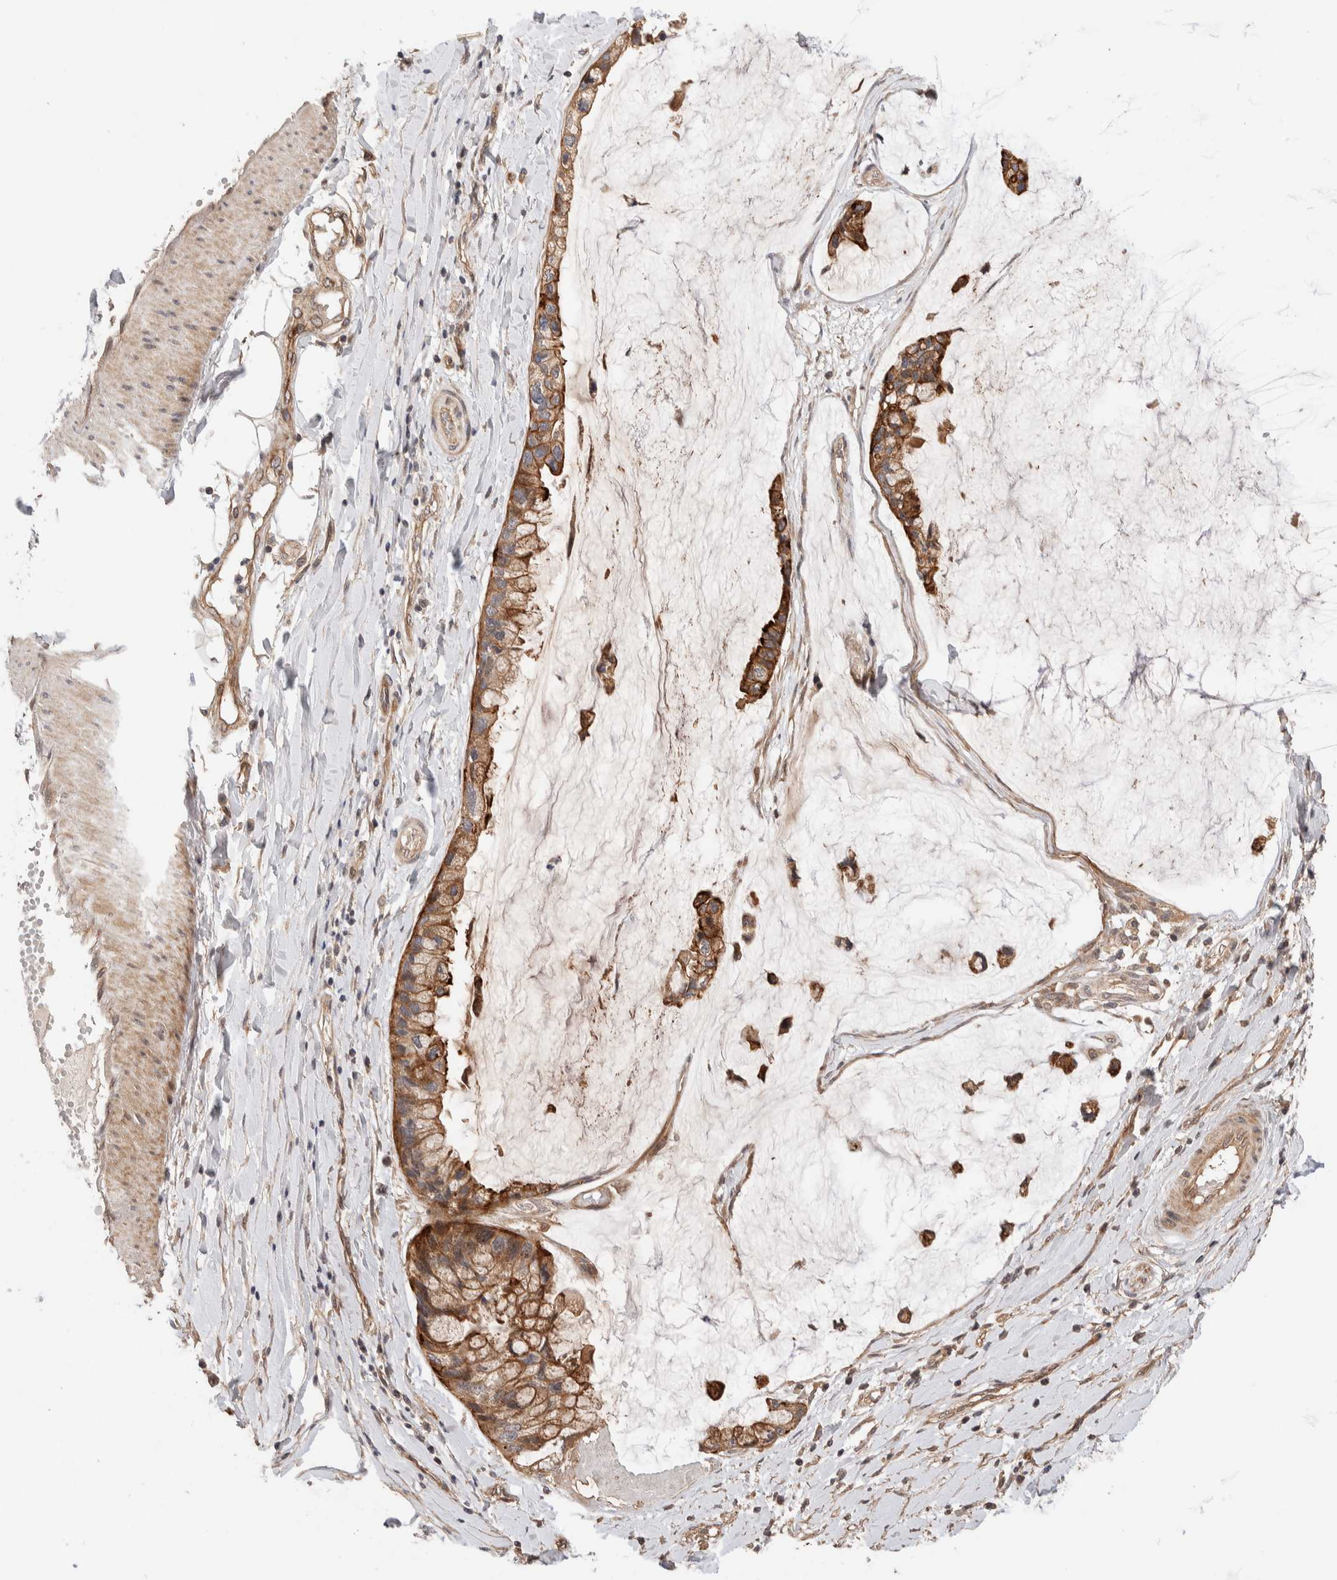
{"staining": {"intensity": "moderate", "quantity": ">75%", "location": "cytoplasmic/membranous"}, "tissue": "ovarian cancer", "cell_type": "Tumor cells", "image_type": "cancer", "snomed": [{"axis": "morphology", "description": "Cystadenocarcinoma, mucinous, NOS"}, {"axis": "topography", "description": "Ovary"}], "caption": "A medium amount of moderate cytoplasmic/membranous staining is seen in about >75% of tumor cells in ovarian cancer (mucinous cystadenocarcinoma) tissue.", "gene": "PRDM15", "patient": {"sex": "female", "age": 39}}